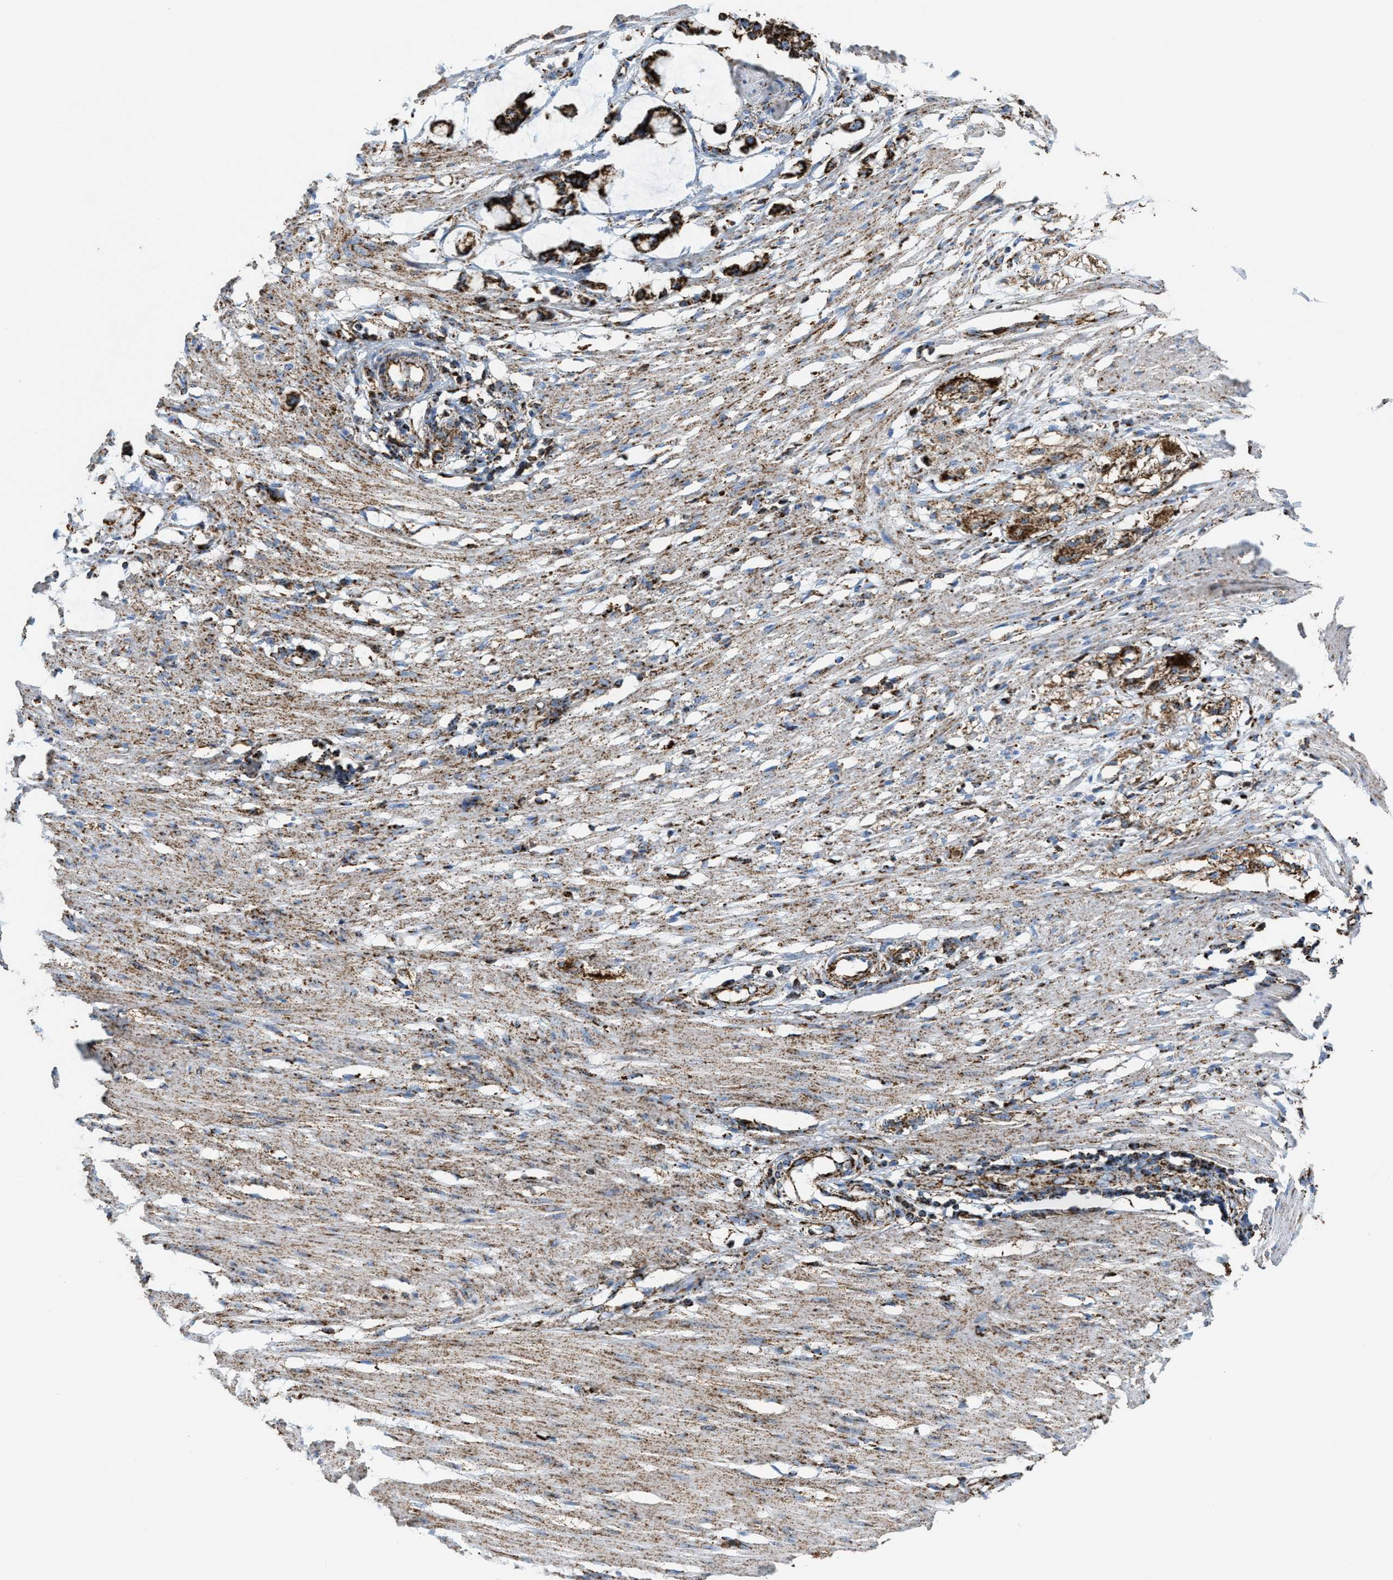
{"staining": {"intensity": "moderate", "quantity": ">75%", "location": "cytoplasmic/membranous"}, "tissue": "smooth muscle", "cell_type": "Smooth muscle cells", "image_type": "normal", "snomed": [{"axis": "morphology", "description": "Normal tissue, NOS"}, {"axis": "morphology", "description": "Adenocarcinoma, NOS"}, {"axis": "topography", "description": "Smooth muscle"}, {"axis": "topography", "description": "Colon"}], "caption": "An IHC image of unremarkable tissue is shown. Protein staining in brown highlights moderate cytoplasmic/membranous positivity in smooth muscle within smooth muscle cells. The staining was performed using DAB (3,3'-diaminobenzidine), with brown indicating positive protein expression. Nuclei are stained blue with hematoxylin.", "gene": "ECHS1", "patient": {"sex": "male", "age": 14}}